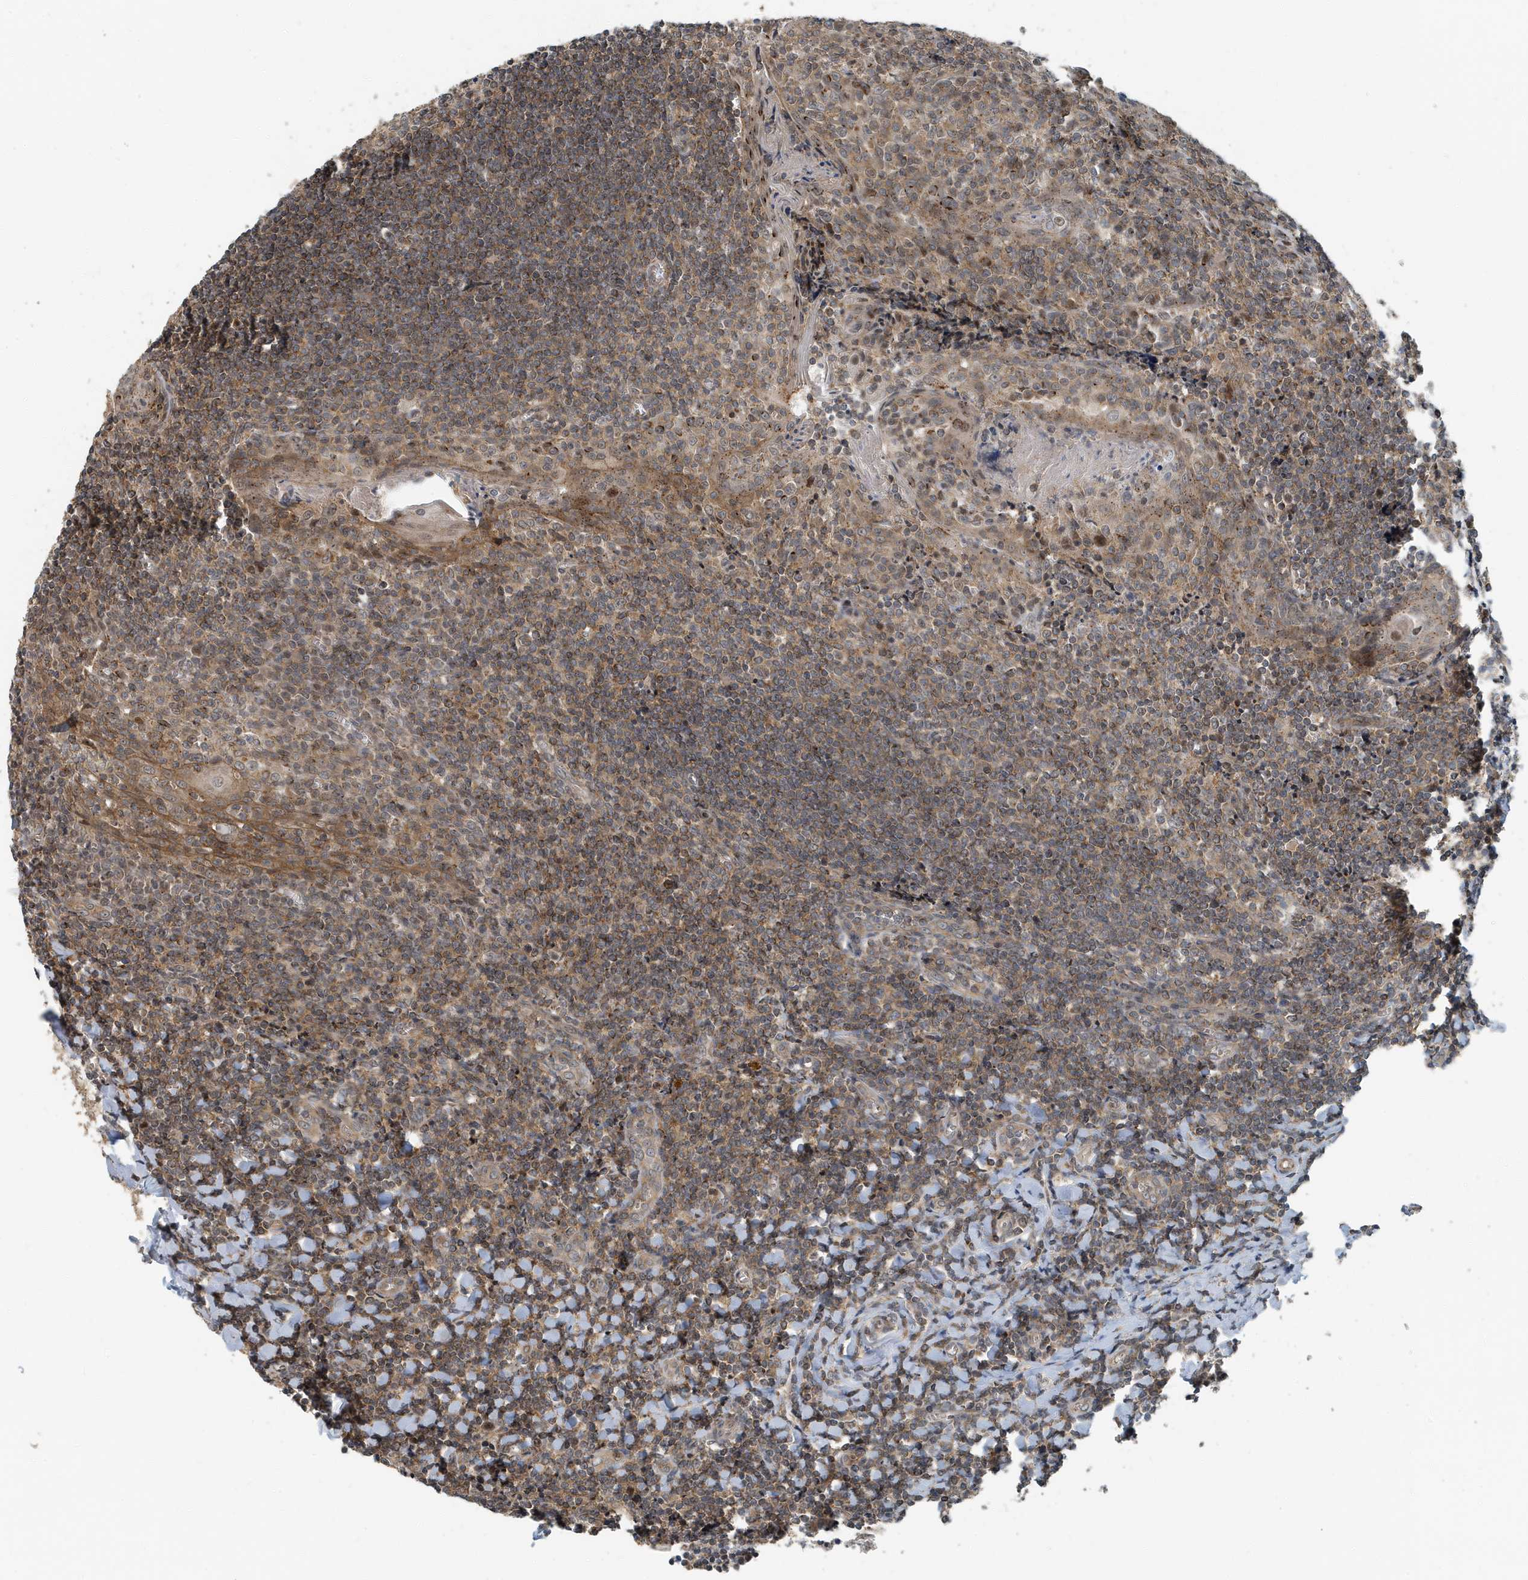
{"staining": {"intensity": "weak", "quantity": "<25%", "location": "cytoplasmic/membranous"}, "tissue": "tonsil", "cell_type": "Germinal center cells", "image_type": "normal", "snomed": [{"axis": "morphology", "description": "Normal tissue, NOS"}, {"axis": "topography", "description": "Tonsil"}], "caption": "A high-resolution histopathology image shows immunohistochemistry (IHC) staining of normal tonsil, which displays no significant positivity in germinal center cells. (Stains: DAB (3,3'-diaminobenzidine) IHC with hematoxylin counter stain, Microscopy: brightfield microscopy at high magnification).", "gene": "KIF15", "patient": {"sex": "male", "age": 27}}